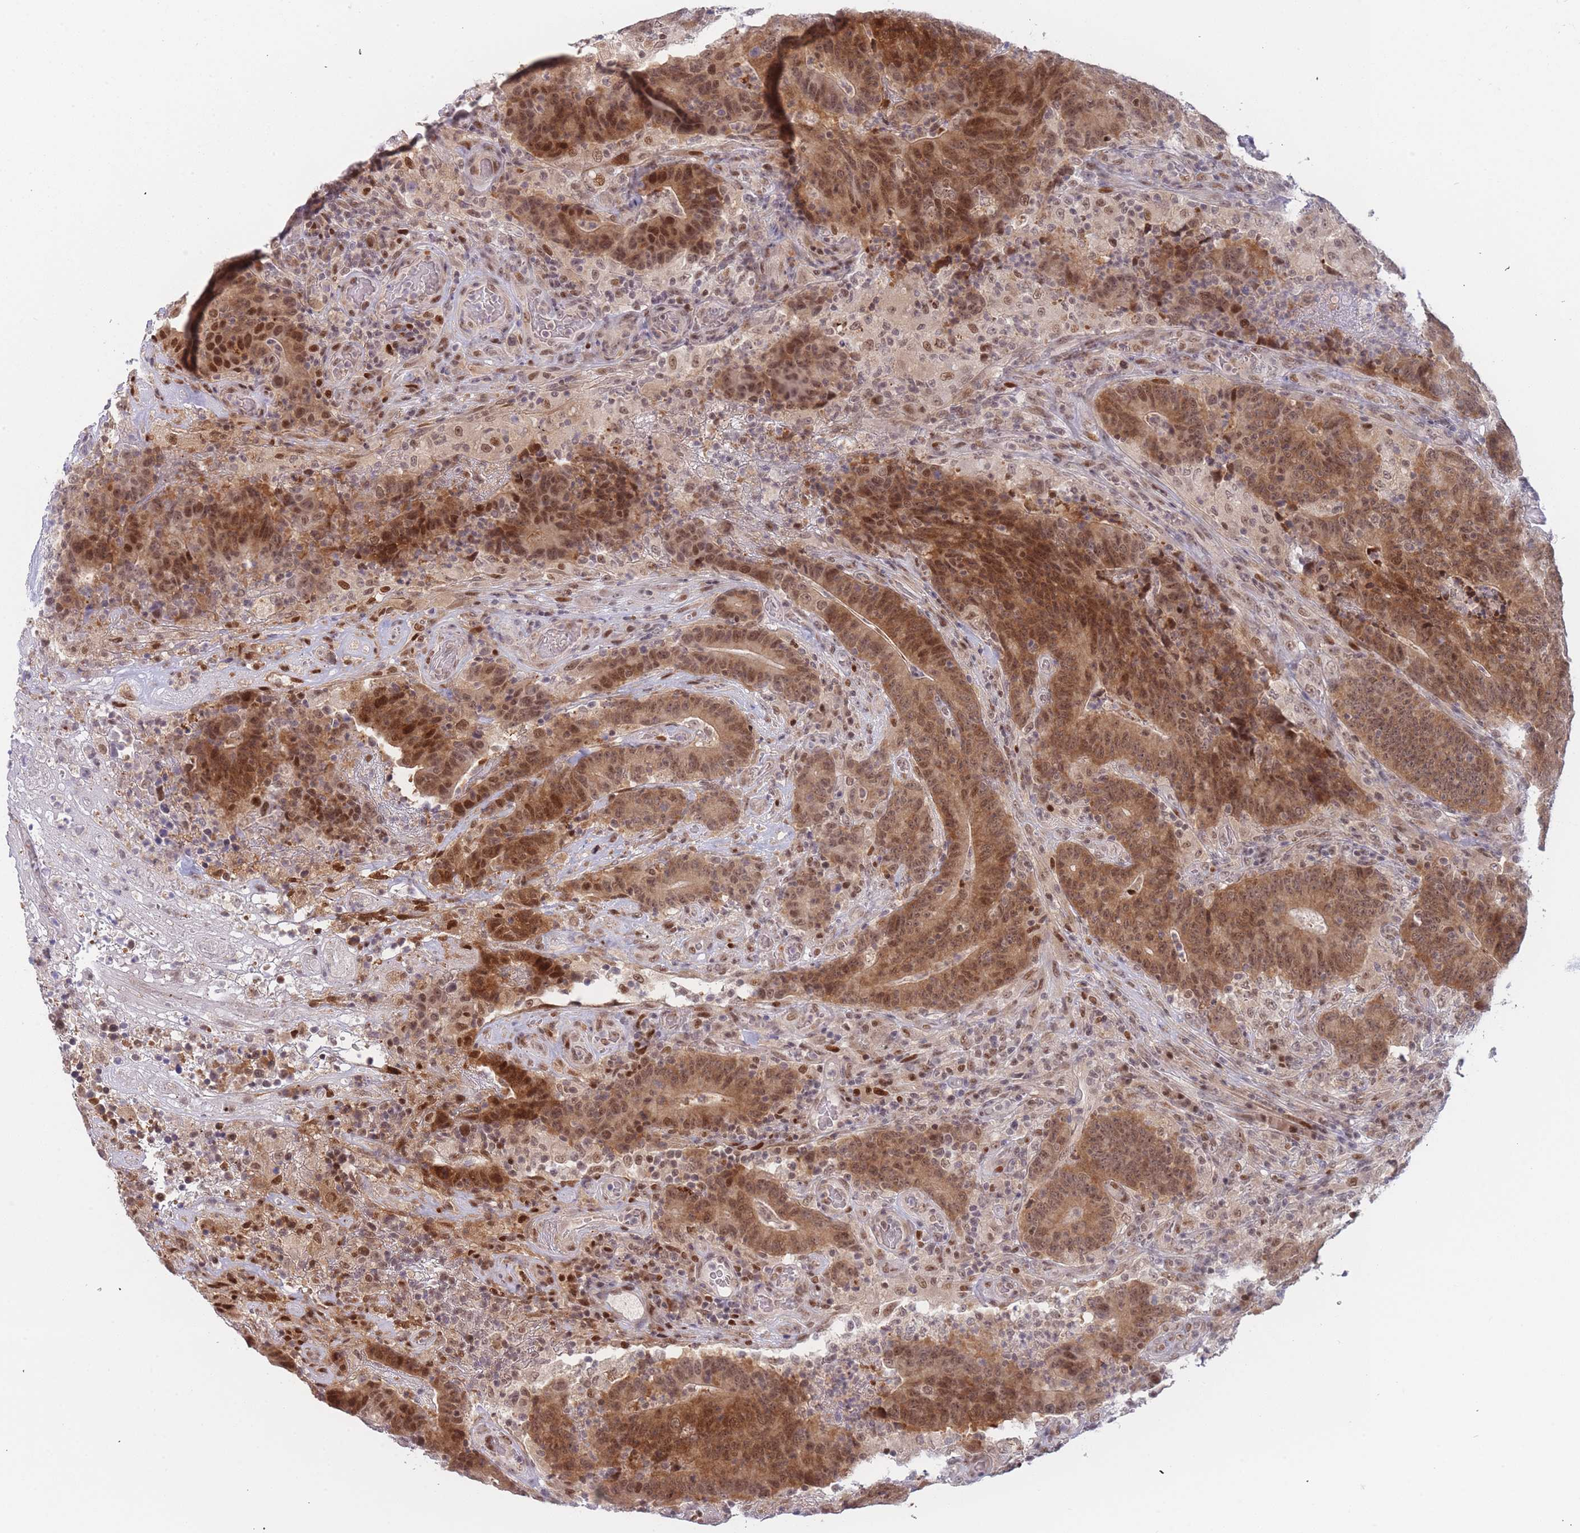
{"staining": {"intensity": "moderate", "quantity": ">75%", "location": "cytoplasmic/membranous,nuclear"}, "tissue": "colorectal cancer", "cell_type": "Tumor cells", "image_type": "cancer", "snomed": [{"axis": "morphology", "description": "Normal tissue, NOS"}, {"axis": "morphology", "description": "Adenocarcinoma, NOS"}, {"axis": "topography", "description": "Colon"}], "caption": "About >75% of tumor cells in human colorectal cancer show moderate cytoplasmic/membranous and nuclear protein expression as visualized by brown immunohistochemical staining.", "gene": "DEAF1", "patient": {"sex": "female", "age": 75}}